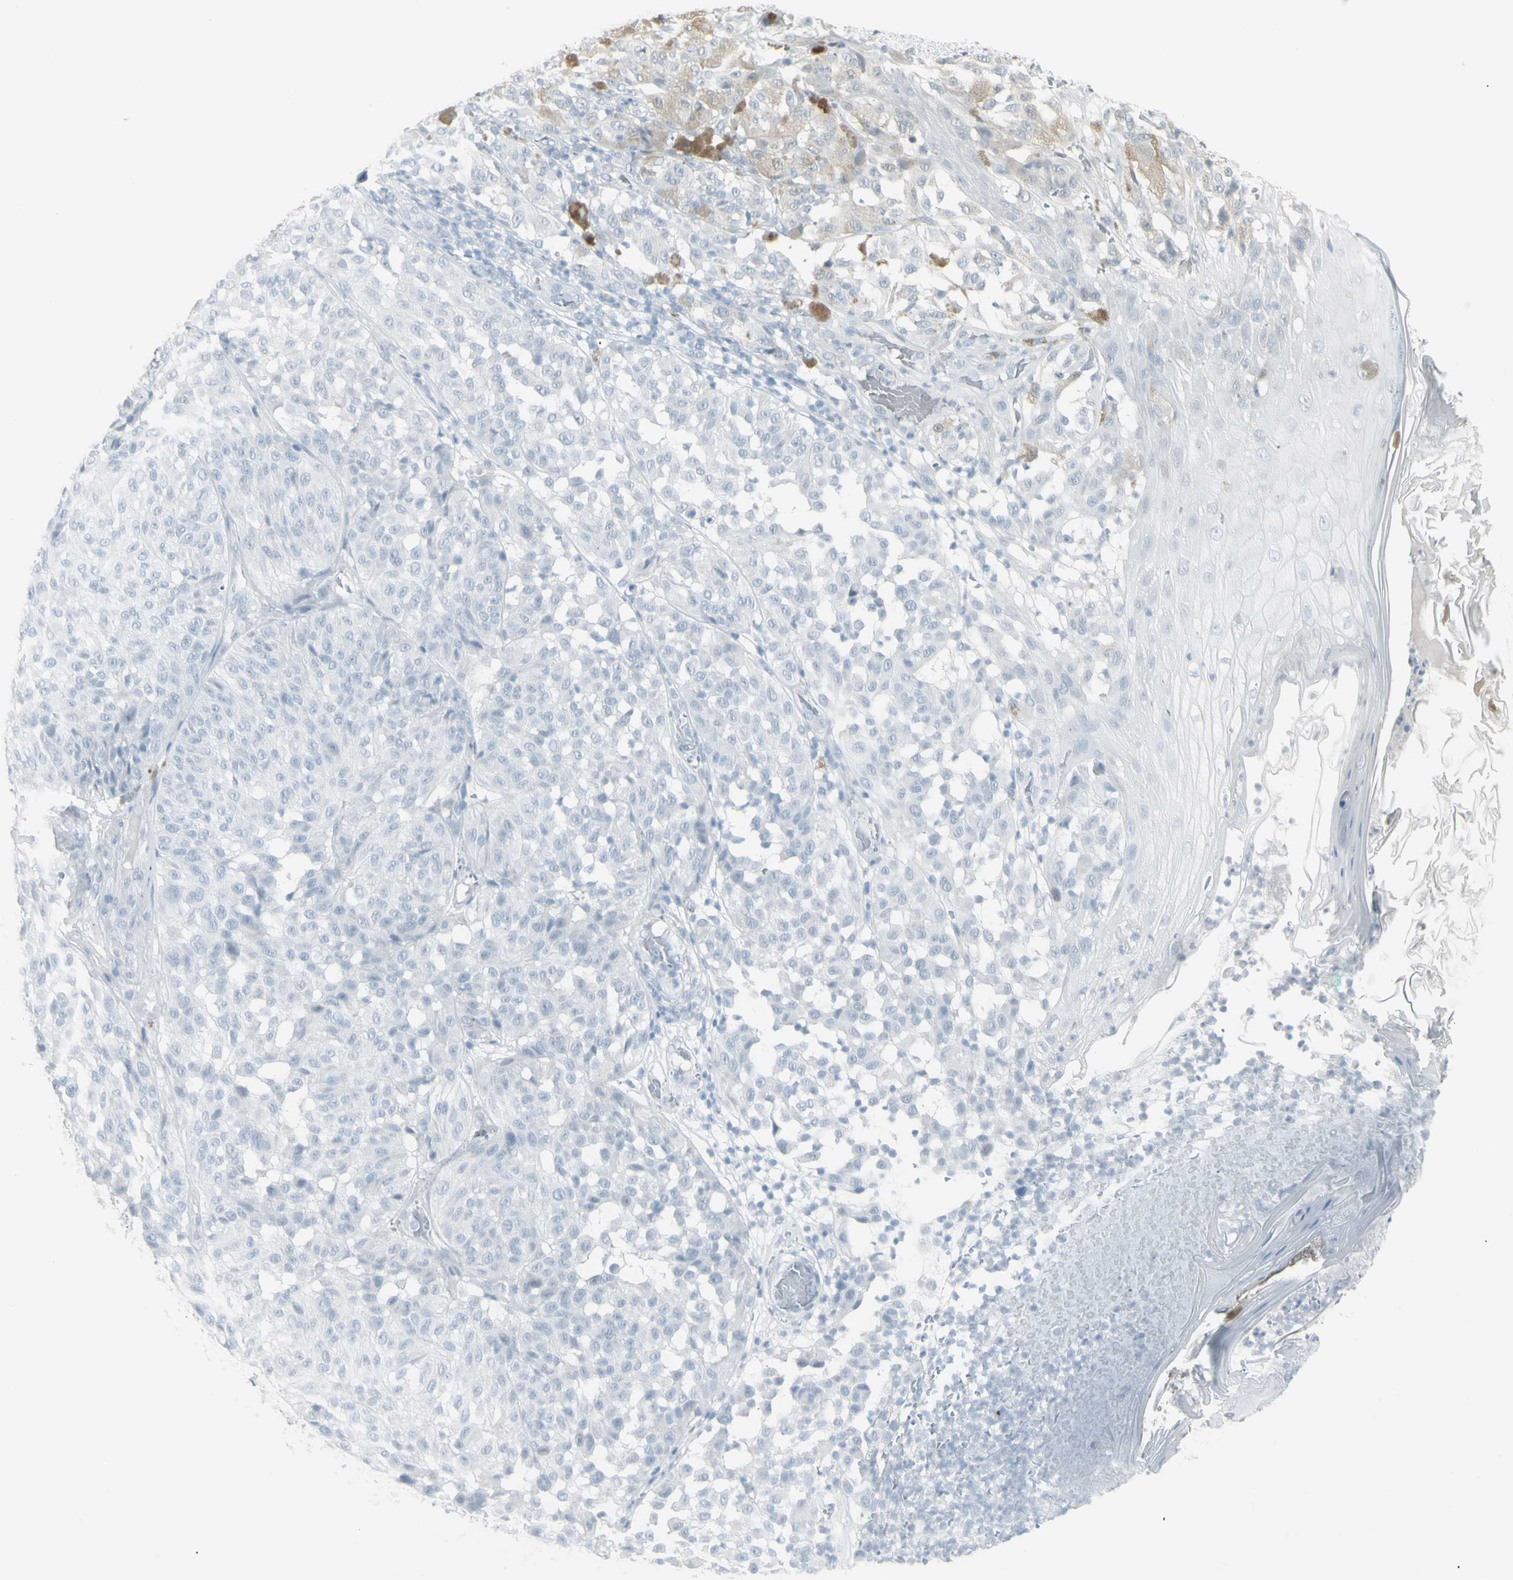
{"staining": {"intensity": "weak", "quantity": "<25%", "location": "cytoplasmic/membranous"}, "tissue": "melanoma", "cell_type": "Tumor cells", "image_type": "cancer", "snomed": [{"axis": "morphology", "description": "Malignant melanoma, NOS"}, {"axis": "topography", "description": "Skin"}], "caption": "This is a image of IHC staining of malignant melanoma, which shows no positivity in tumor cells.", "gene": "YBX2", "patient": {"sex": "female", "age": 46}}